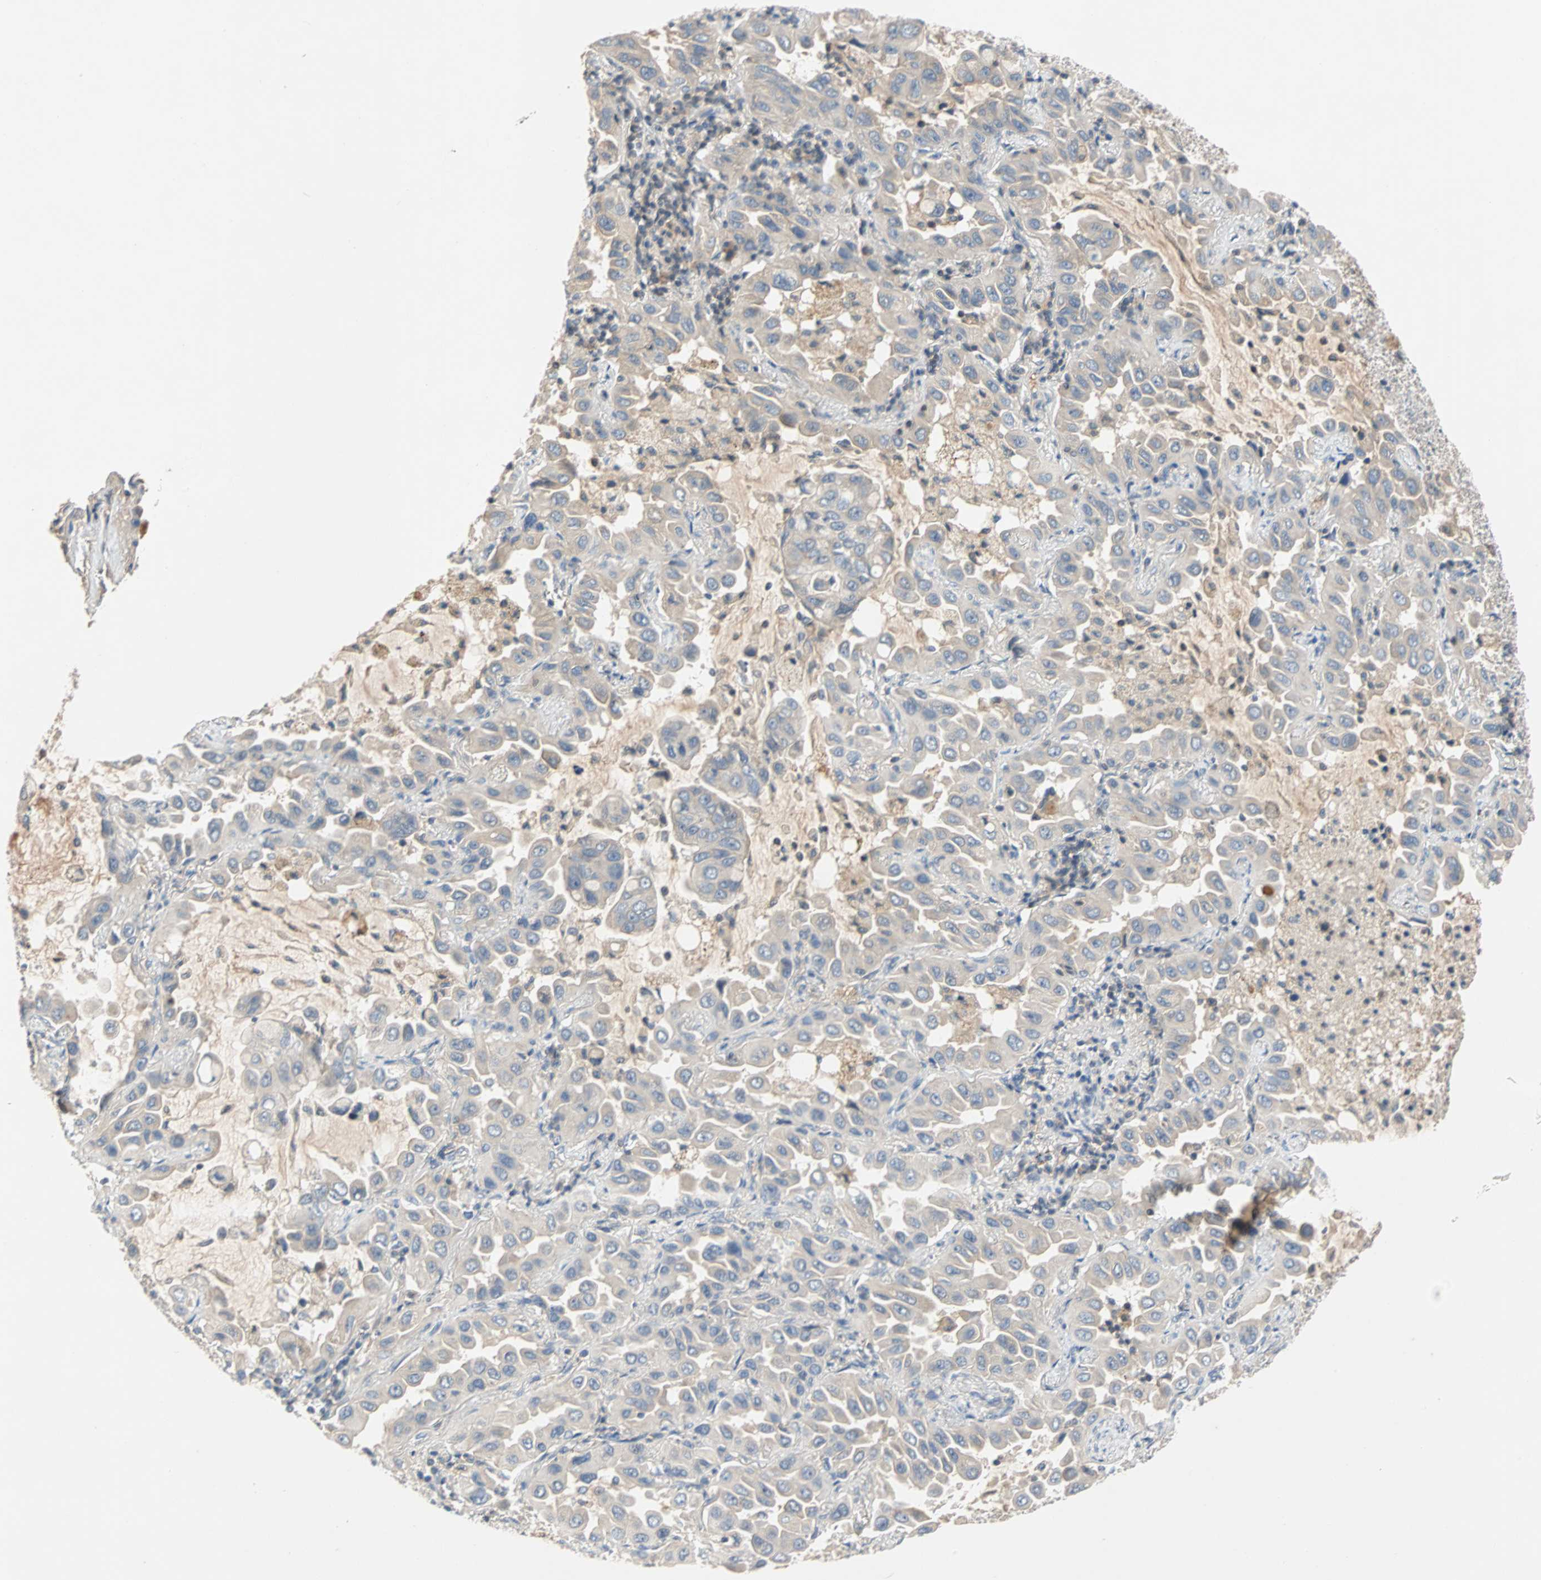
{"staining": {"intensity": "negative", "quantity": "none", "location": "none"}, "tissue": "lung cancer", "cell_type": "Tumor cells", "image_type": "cancer", "snomed": [{"axis": "morphology", "description": "Adenocarcinoma, NOS"}, {"axis": "topography", "description": "Lung"}], "caption": "This is an IHC histopathology image of human adenocarcinoma (lung). There is no expression in tumor cells.", "gene": "MAP4K1", "patient": {"sex": "male", "age": 64}}